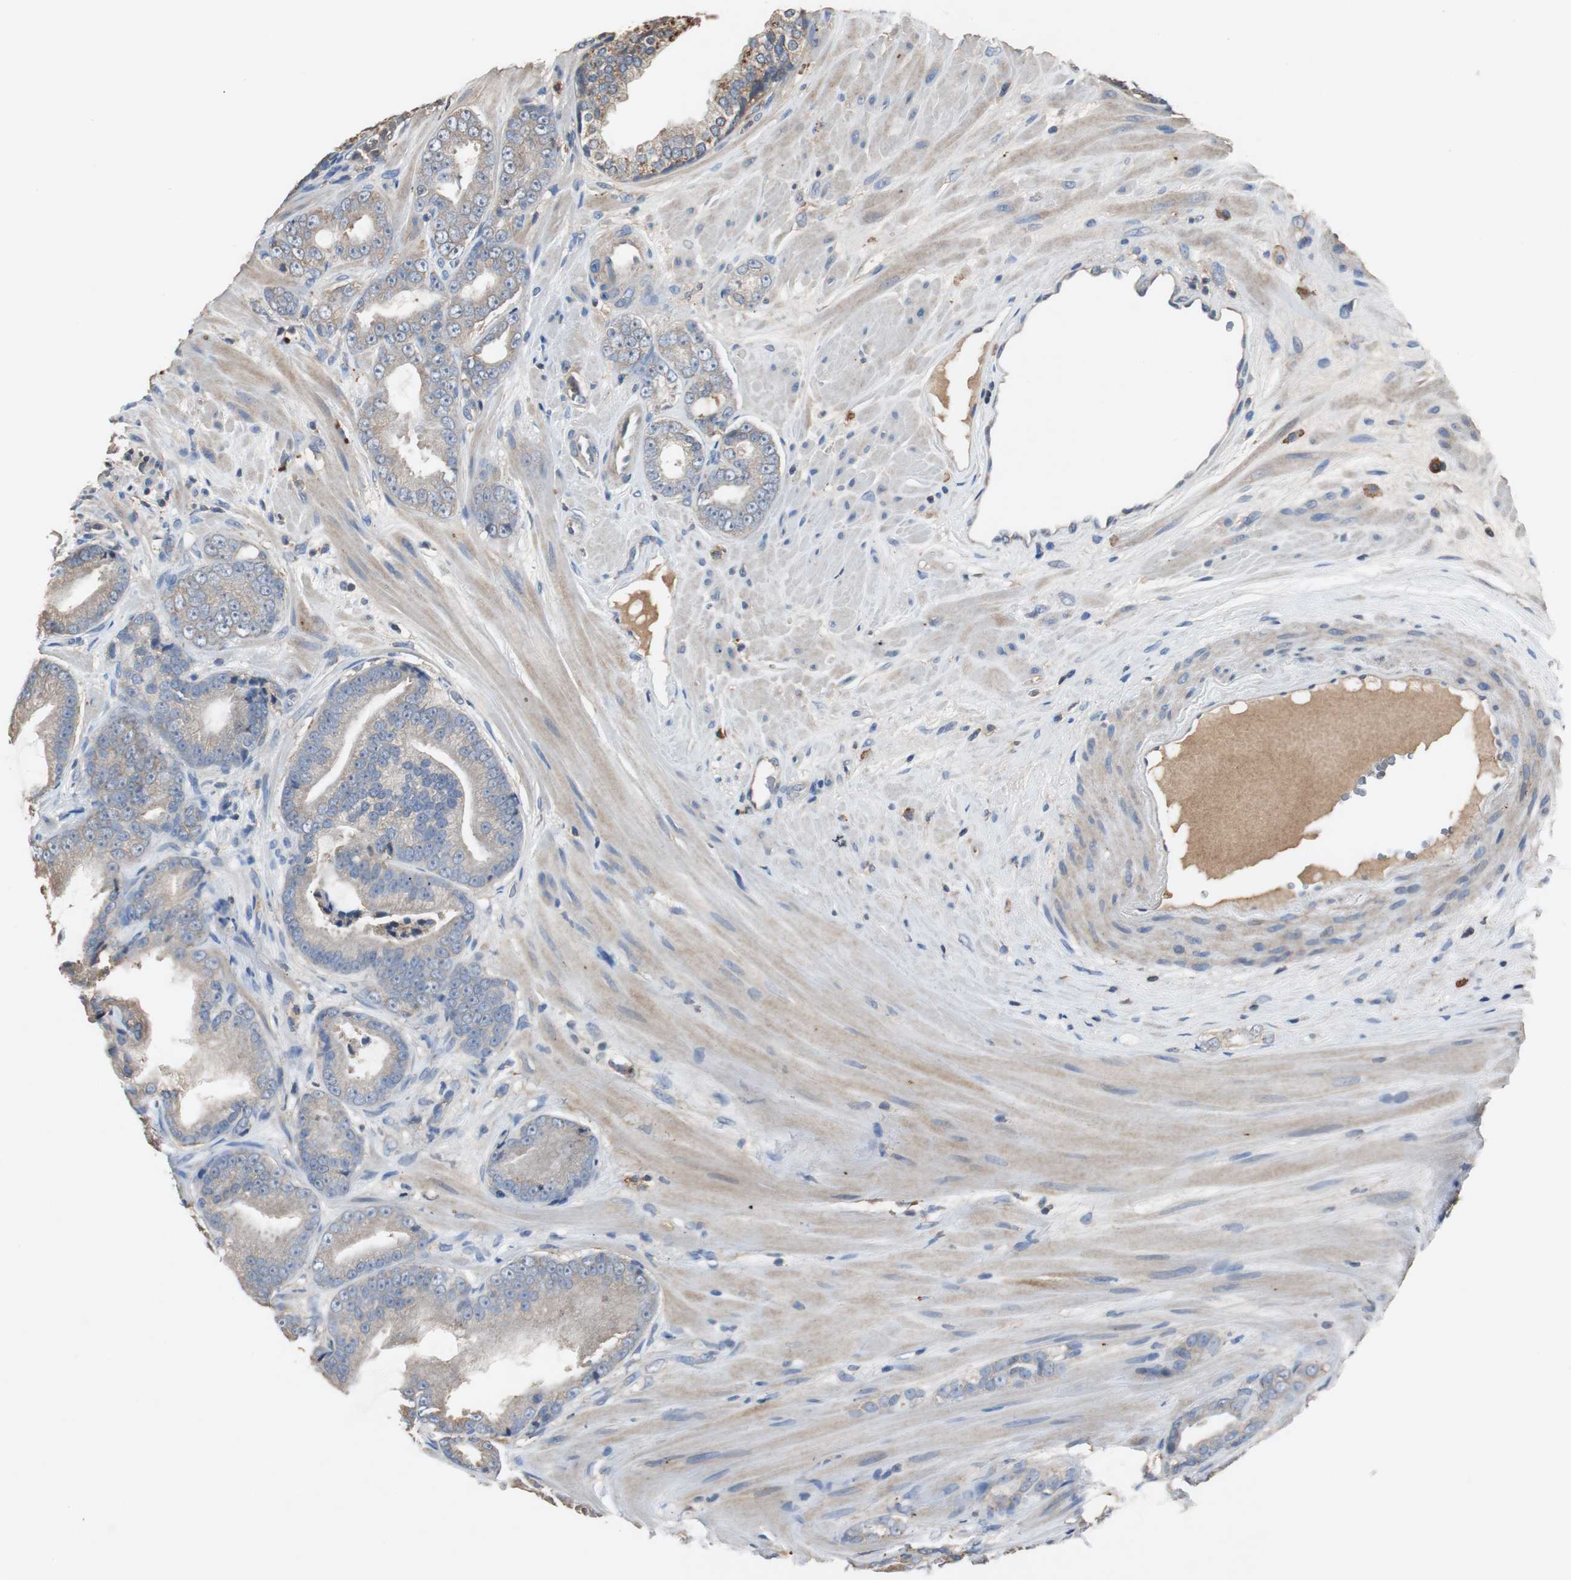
{"staining": {"intensity": "weak", "quantity": "25%-75%", "location": "cytoplasmic/membranous"}, "tissue": "prostate cancer", "cell_type": "Tumor cells", "image_type": "cancer", "snomed": [{"axis": "morphology", "description": "Adenocarcinoma, Low grade"}, {"axis": "topography", "description": "Prostate"}], "caption": "IHC (DAB (3,3'-diaminobenzidine)) staining of prostate cancer shows weak cytoplasmic/membranous protein positivity in about 25%-75% of tumor cells.", "gene": "TNFRSF14", "patient": {"sex": "male", "age": 58}}